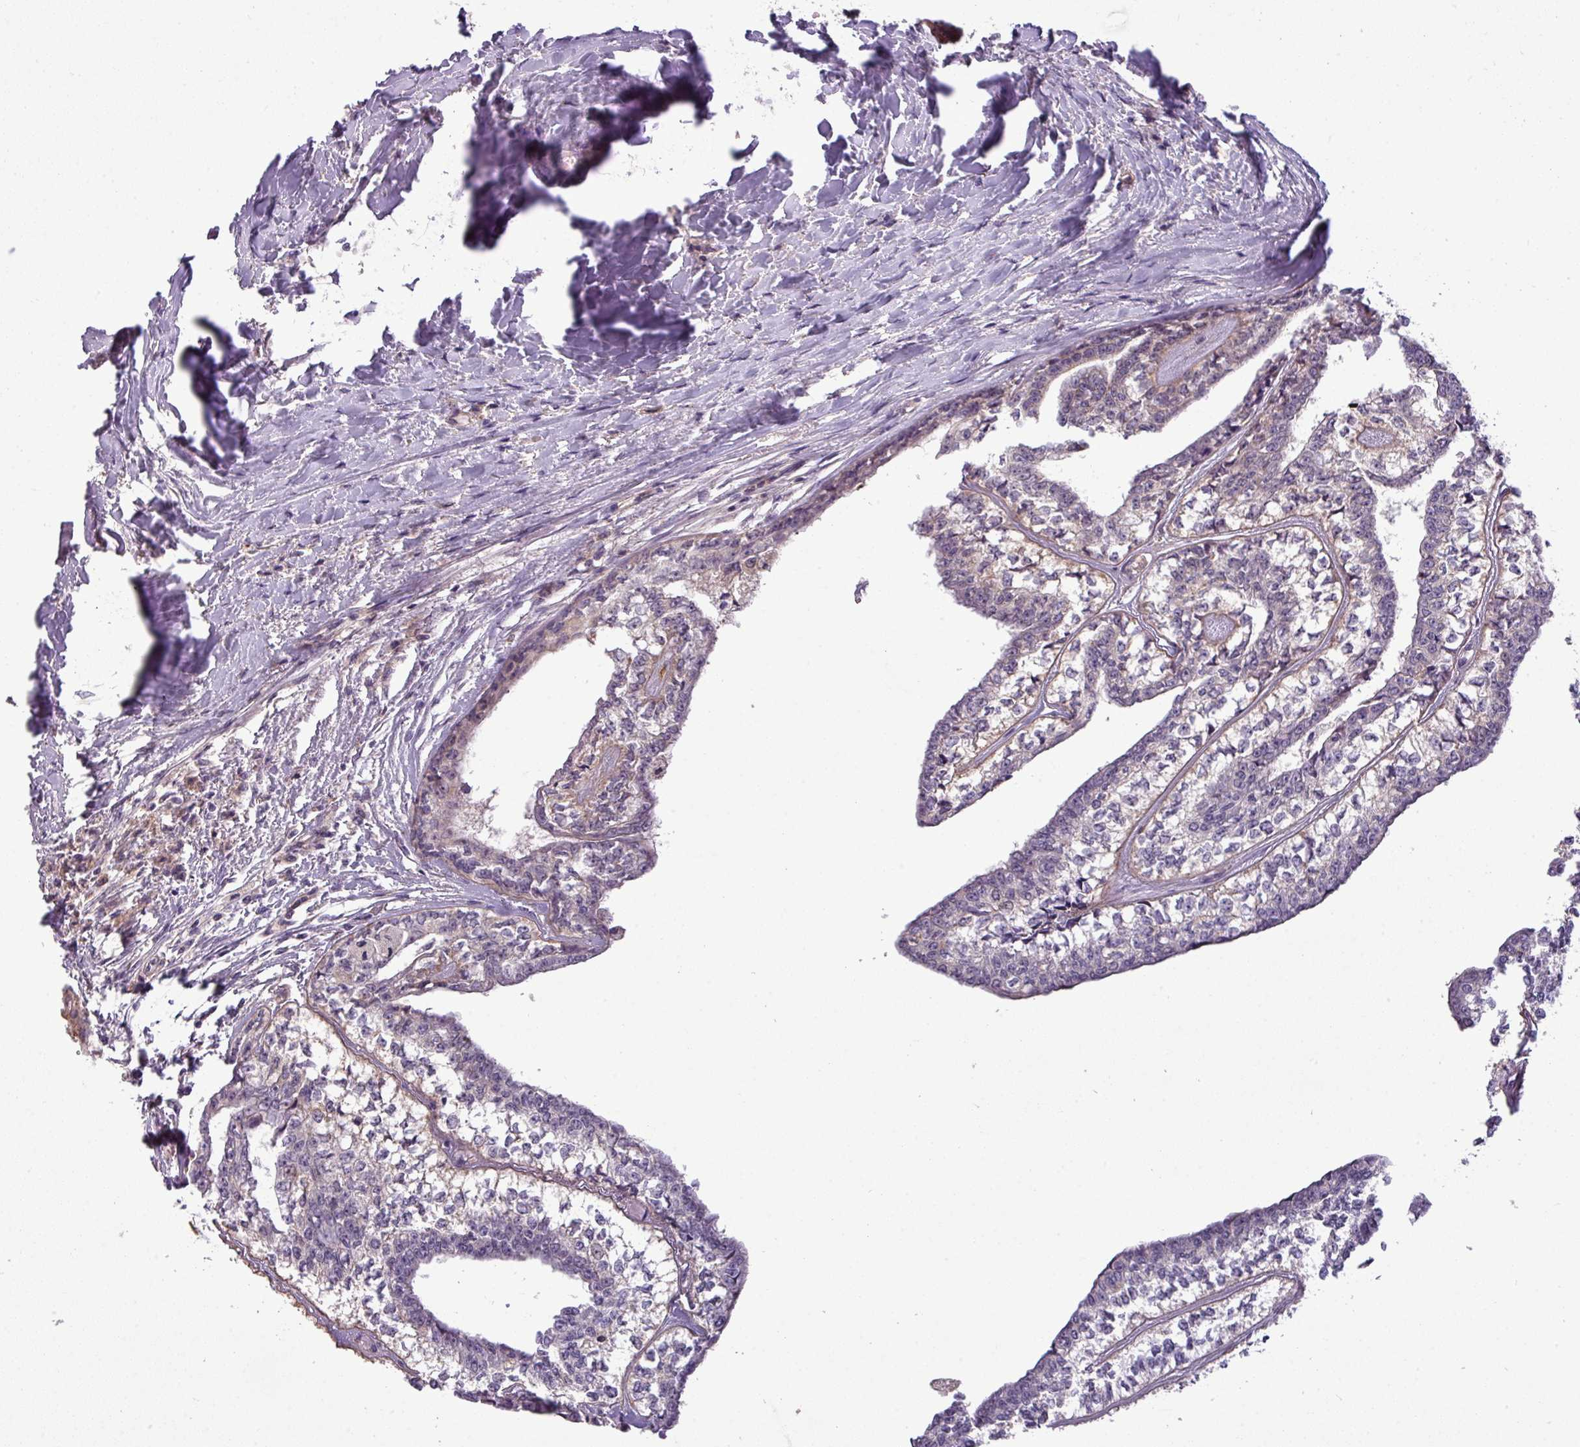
{"staining": {"intensity": "negative", "quantity": "none", "location": "none"}, "tissue": "head and neck cancer", "cell_type": "Tumor cells", "image_type": "cancer", "snomed": [{"axis": "morphology", "description": "Adenocarcinoma, NOS"}, {"axis": "topography", "description": "Head-Neck"}], "caption": "Tumor cells show no significant protein expression in head and neck cancer.", "gene": "ZNF35", "patient": {"sex": "female", "age": 73}}